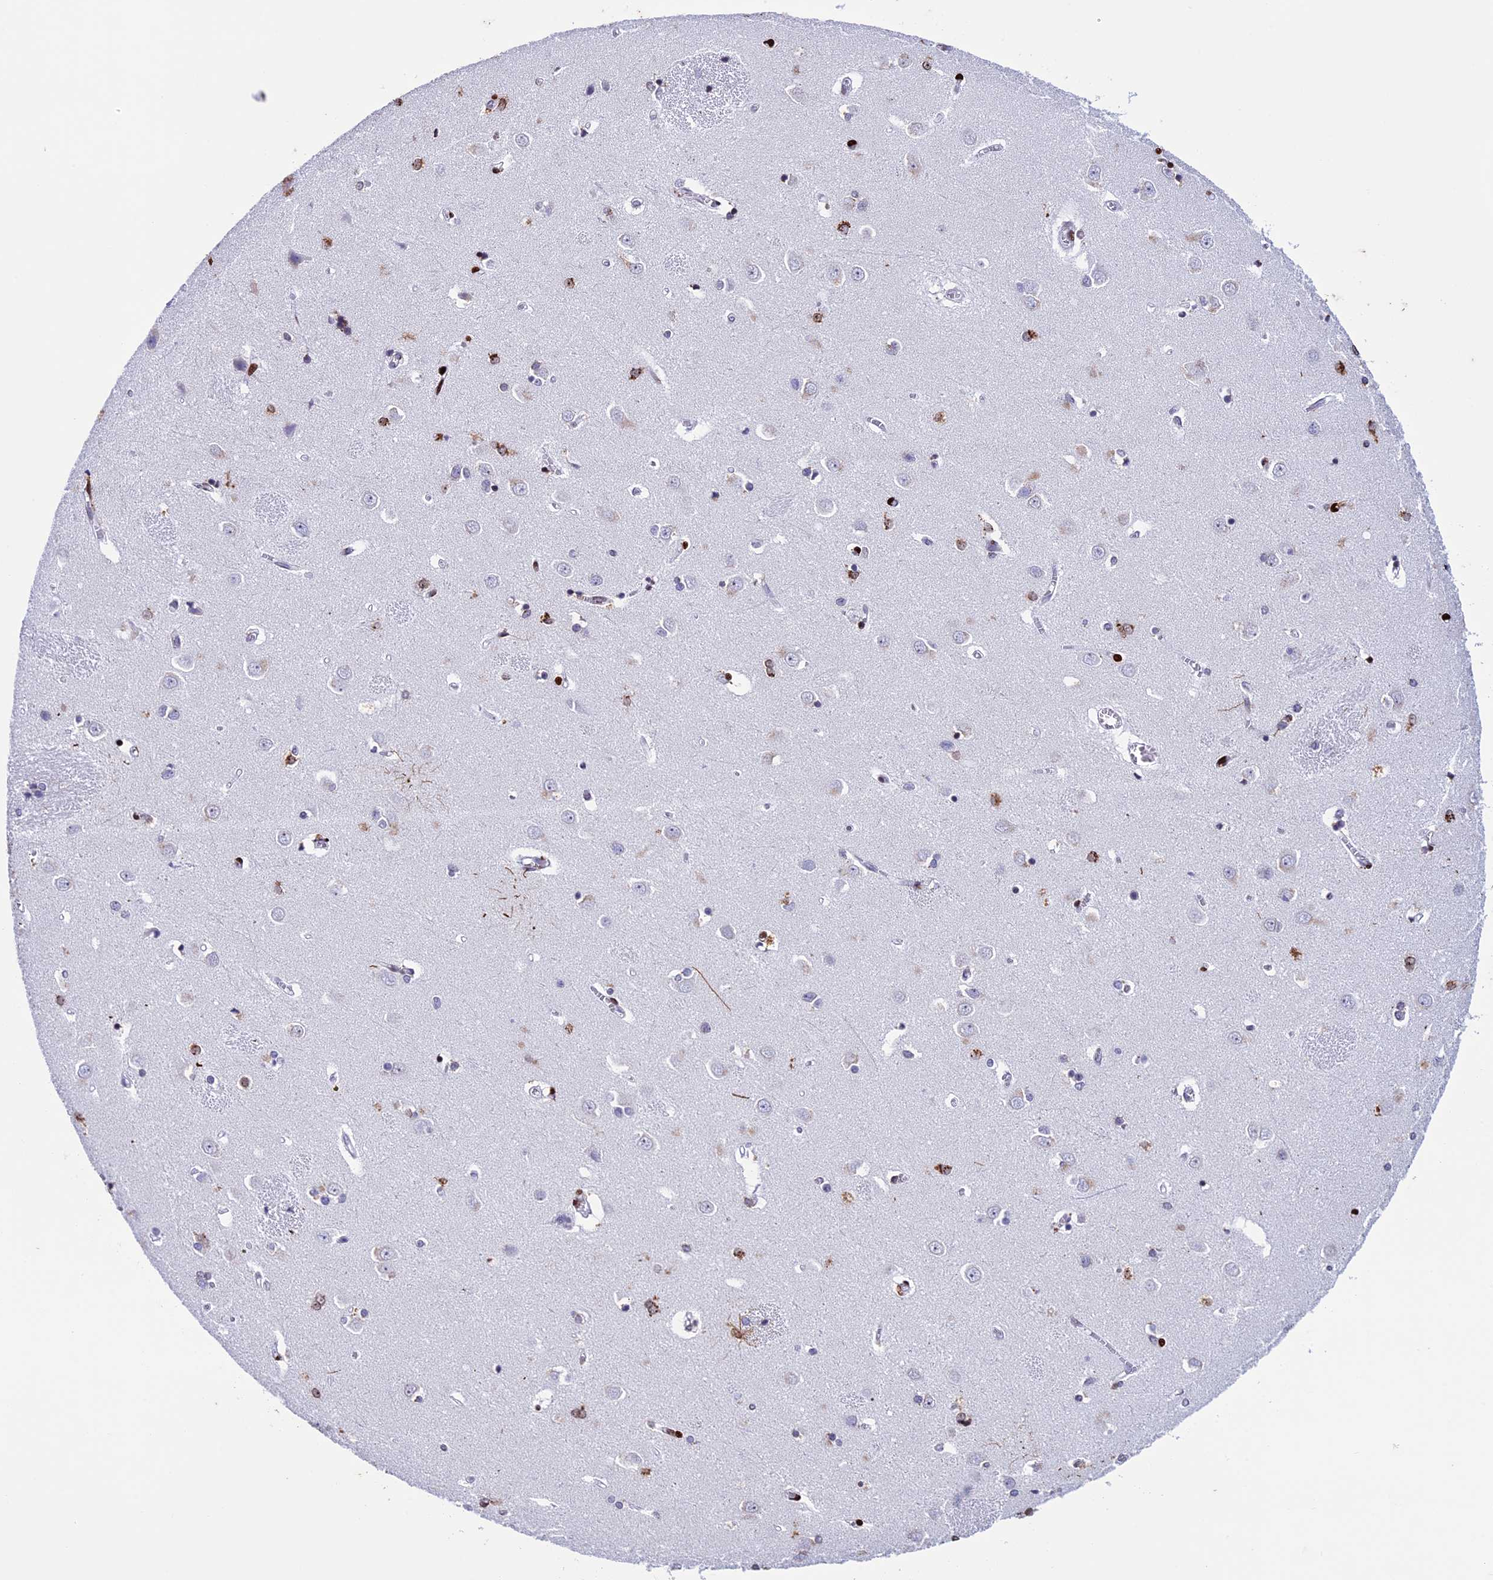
{"staining": {"intensity": "strong", "quantity": "25%-75%", "location": "cytoplasmic/membranous,nuclear"}, "tissue": "caudate", "cell_type": "Glial cells", "image_type": "normal", "snomed": [{"axis": "morphology", "description": "Normal tissue, NOS"}, {"axis": "topography", "description": "Lateral ventricle wall"}], "caption": "This is an image of immunohistochemistry staining of normal caudate, which shows strong positivity in the cytoplasmic/membranous,nuclear of glial cells.", "gene": "BTBD3", "patient": {"sex": "male", "age": 37}}